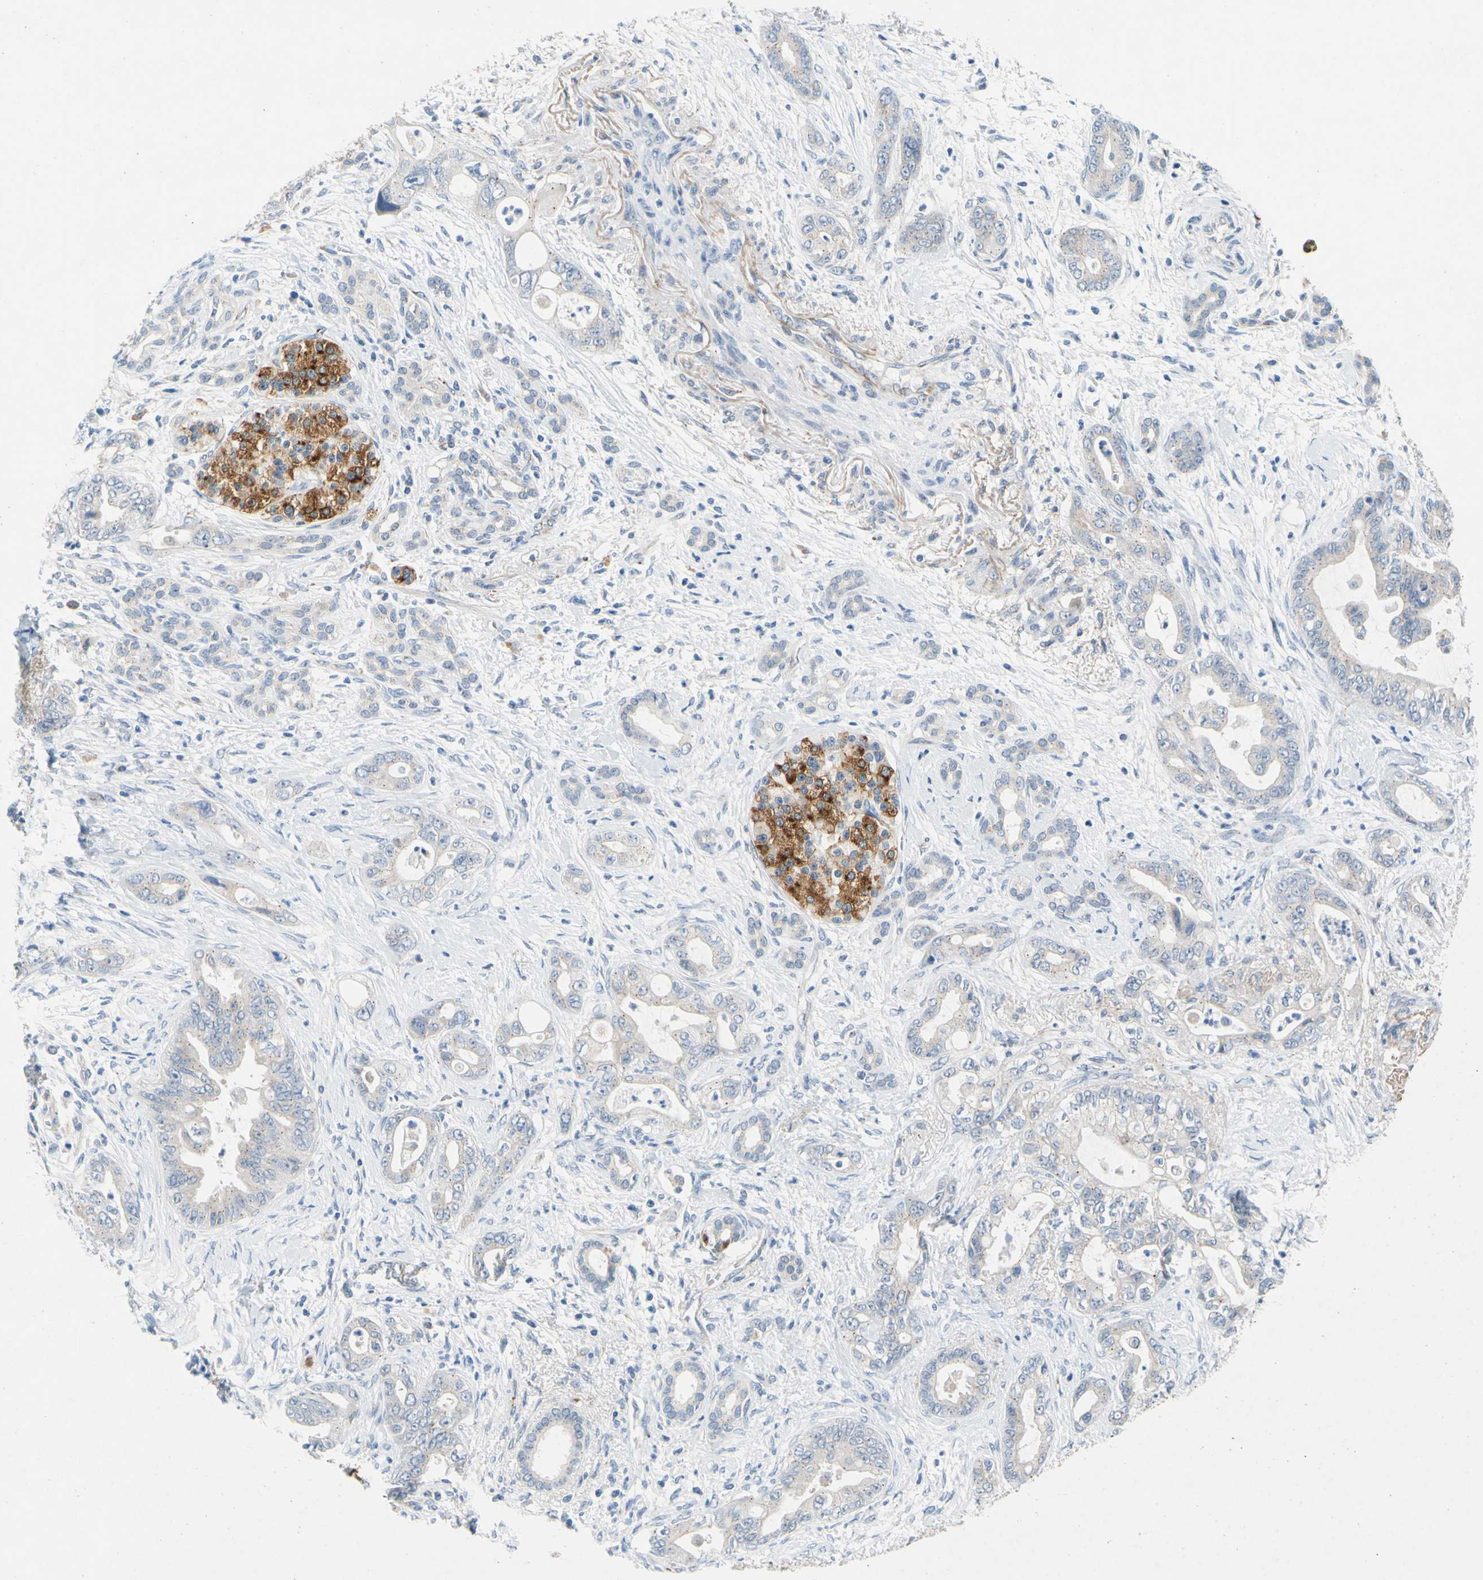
{"staining": {"intensity": "negative", "quantity": "none", "location": "none"}, "tissue": "pancreatic cancer", "cell_type": "Tumor cells", "image_type": "cancer", "snomed": [{"axis": "morphology", "description": "Adenocarcinoma, NOS"}, {"axis": "topography", "description": "Pancreas"}], "caption": "This is an immunohistochemistry image of pancreatic cancer (adenocarcinoma). There is no positivity in tumor cells.", "gene": "GASK1B", "patient": {"sex": "male", "age": 70}}